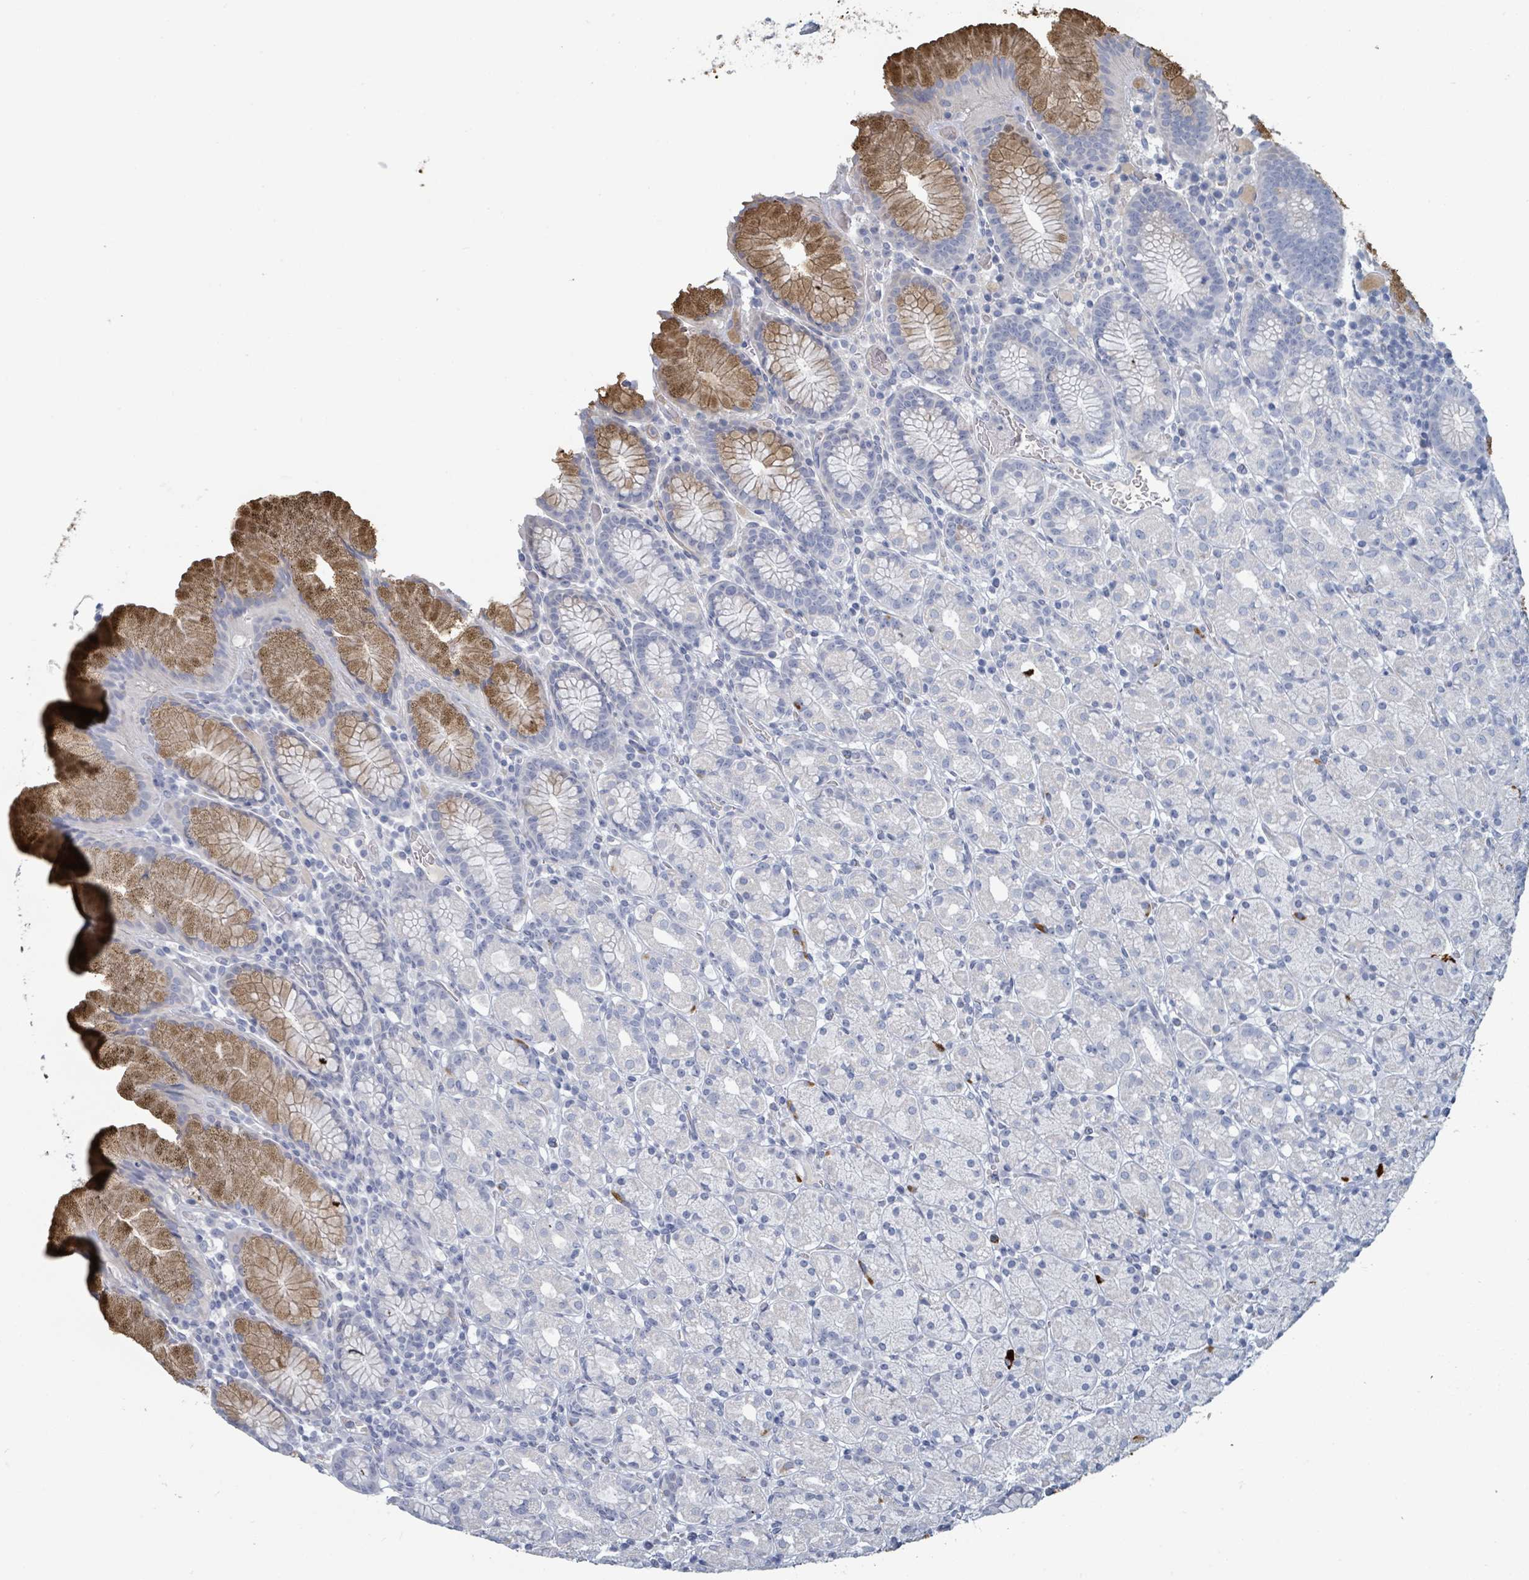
{"staining": {"intensity": "moderate", "quantity": "<25%", "location": "cytoplasmic/membranous"}, "tissue": "stomach", "cell_type": "Glandular cells", "image_type": "normal", "snomed": [{"axis": "morphology", "description": "Normal tissue, NOS"}, {"axis": "topography", "description": "Stomach, upper"}, {"axis": "topography", "description": "Stomach"}], "caption": "Immunohistochemical staining of benign stomach exhibits moderate cytoplasmic/membranous protein staining in approximately <25% of glandular cells.", "gene": "RAB33B", "patient": {"sex": "male", "age": 62}}